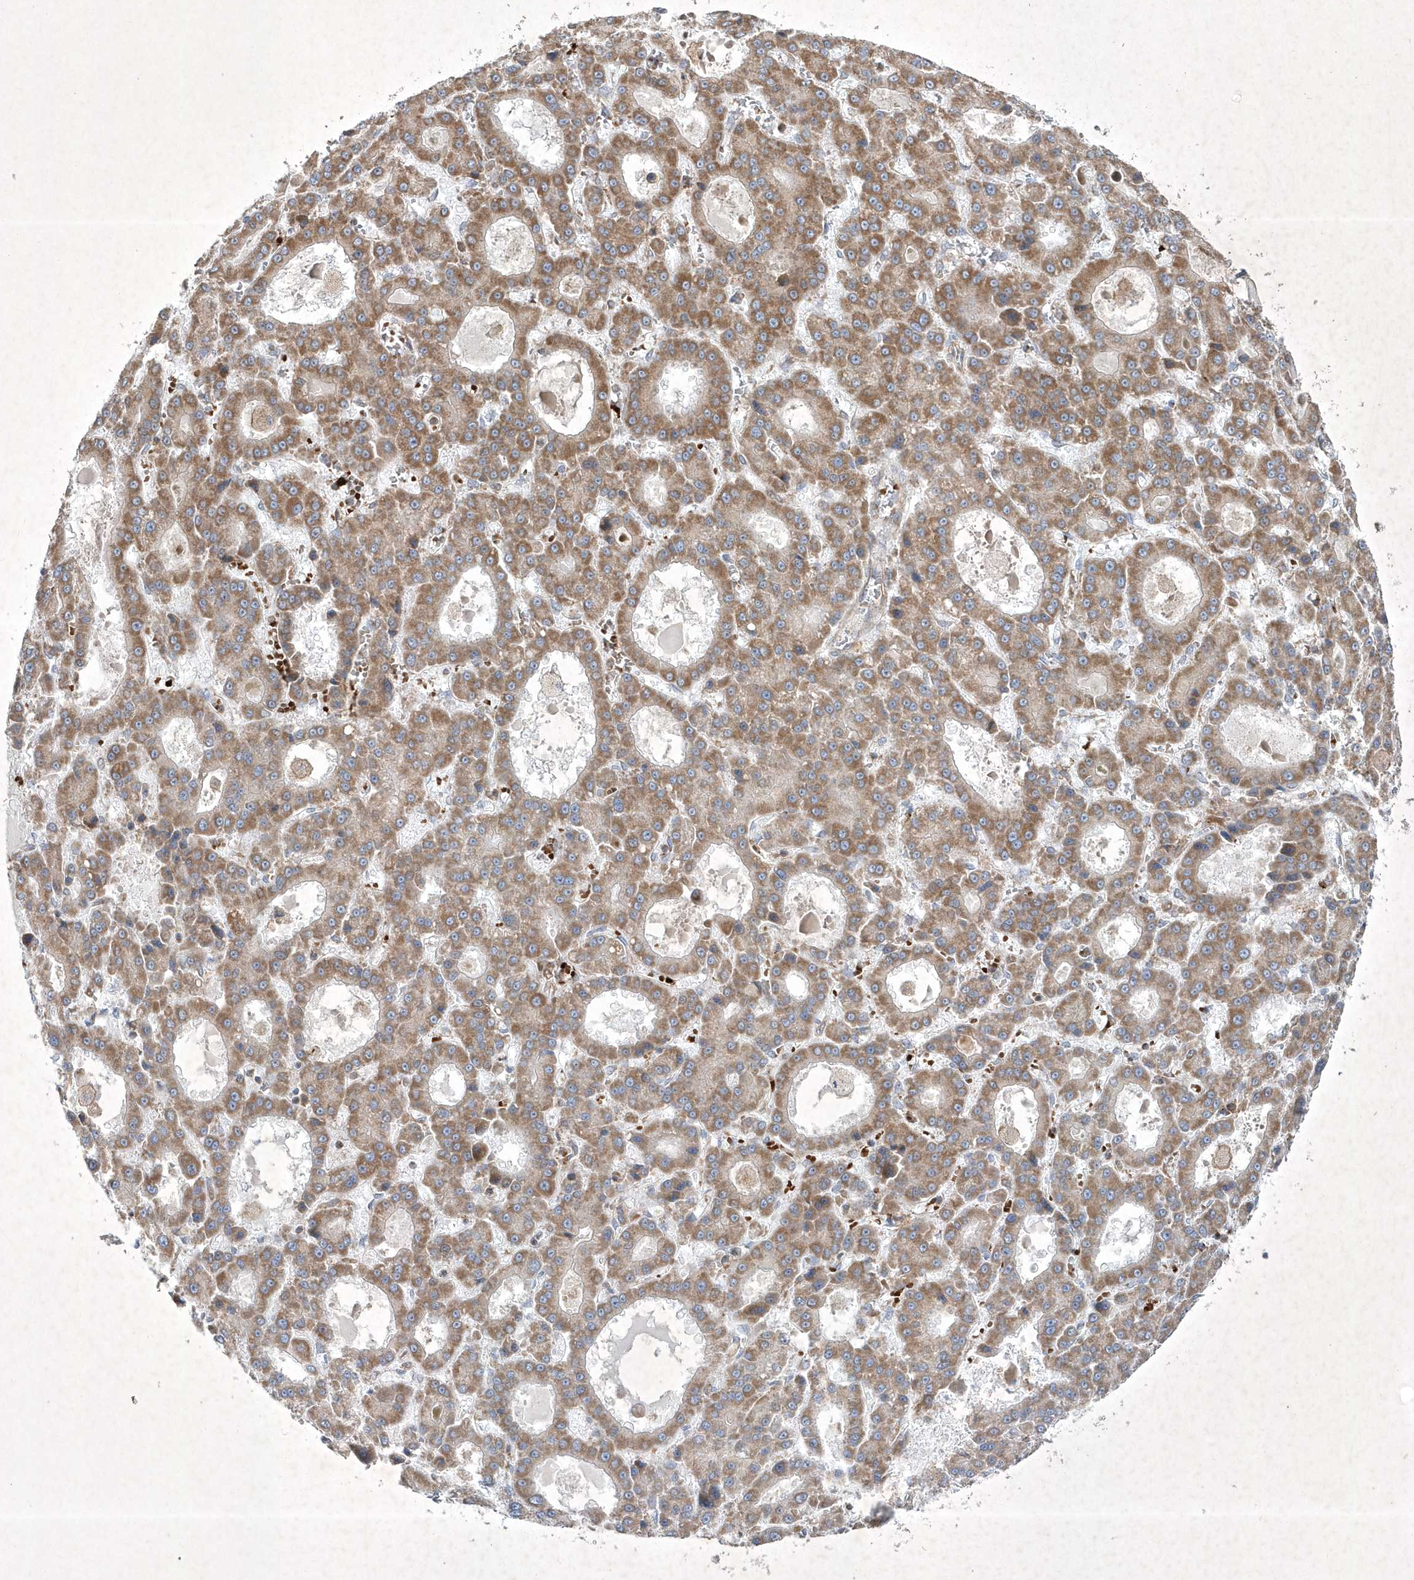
{"staining": {"intensity": "moderate", "quantity": ">75%", "location": "cytoplasmic/membranous"}, "tissue": "liver cancer", "cell_type": "Tumor cells", "image_type": "cancer", "snomed": [{"axis": "morphology", "description": "Carcinoma, Hepatocellular, NOS"}, {"axis": "topography", "description": "Liver"}], "caption": "Human liver cancer stained for a protein (brown) shows moderate cytoplasmic/membranous positive staining in approximately >75% of tumor cells.", "gene": "OPA1", "patient": {"sex": "male", "age": 70}}